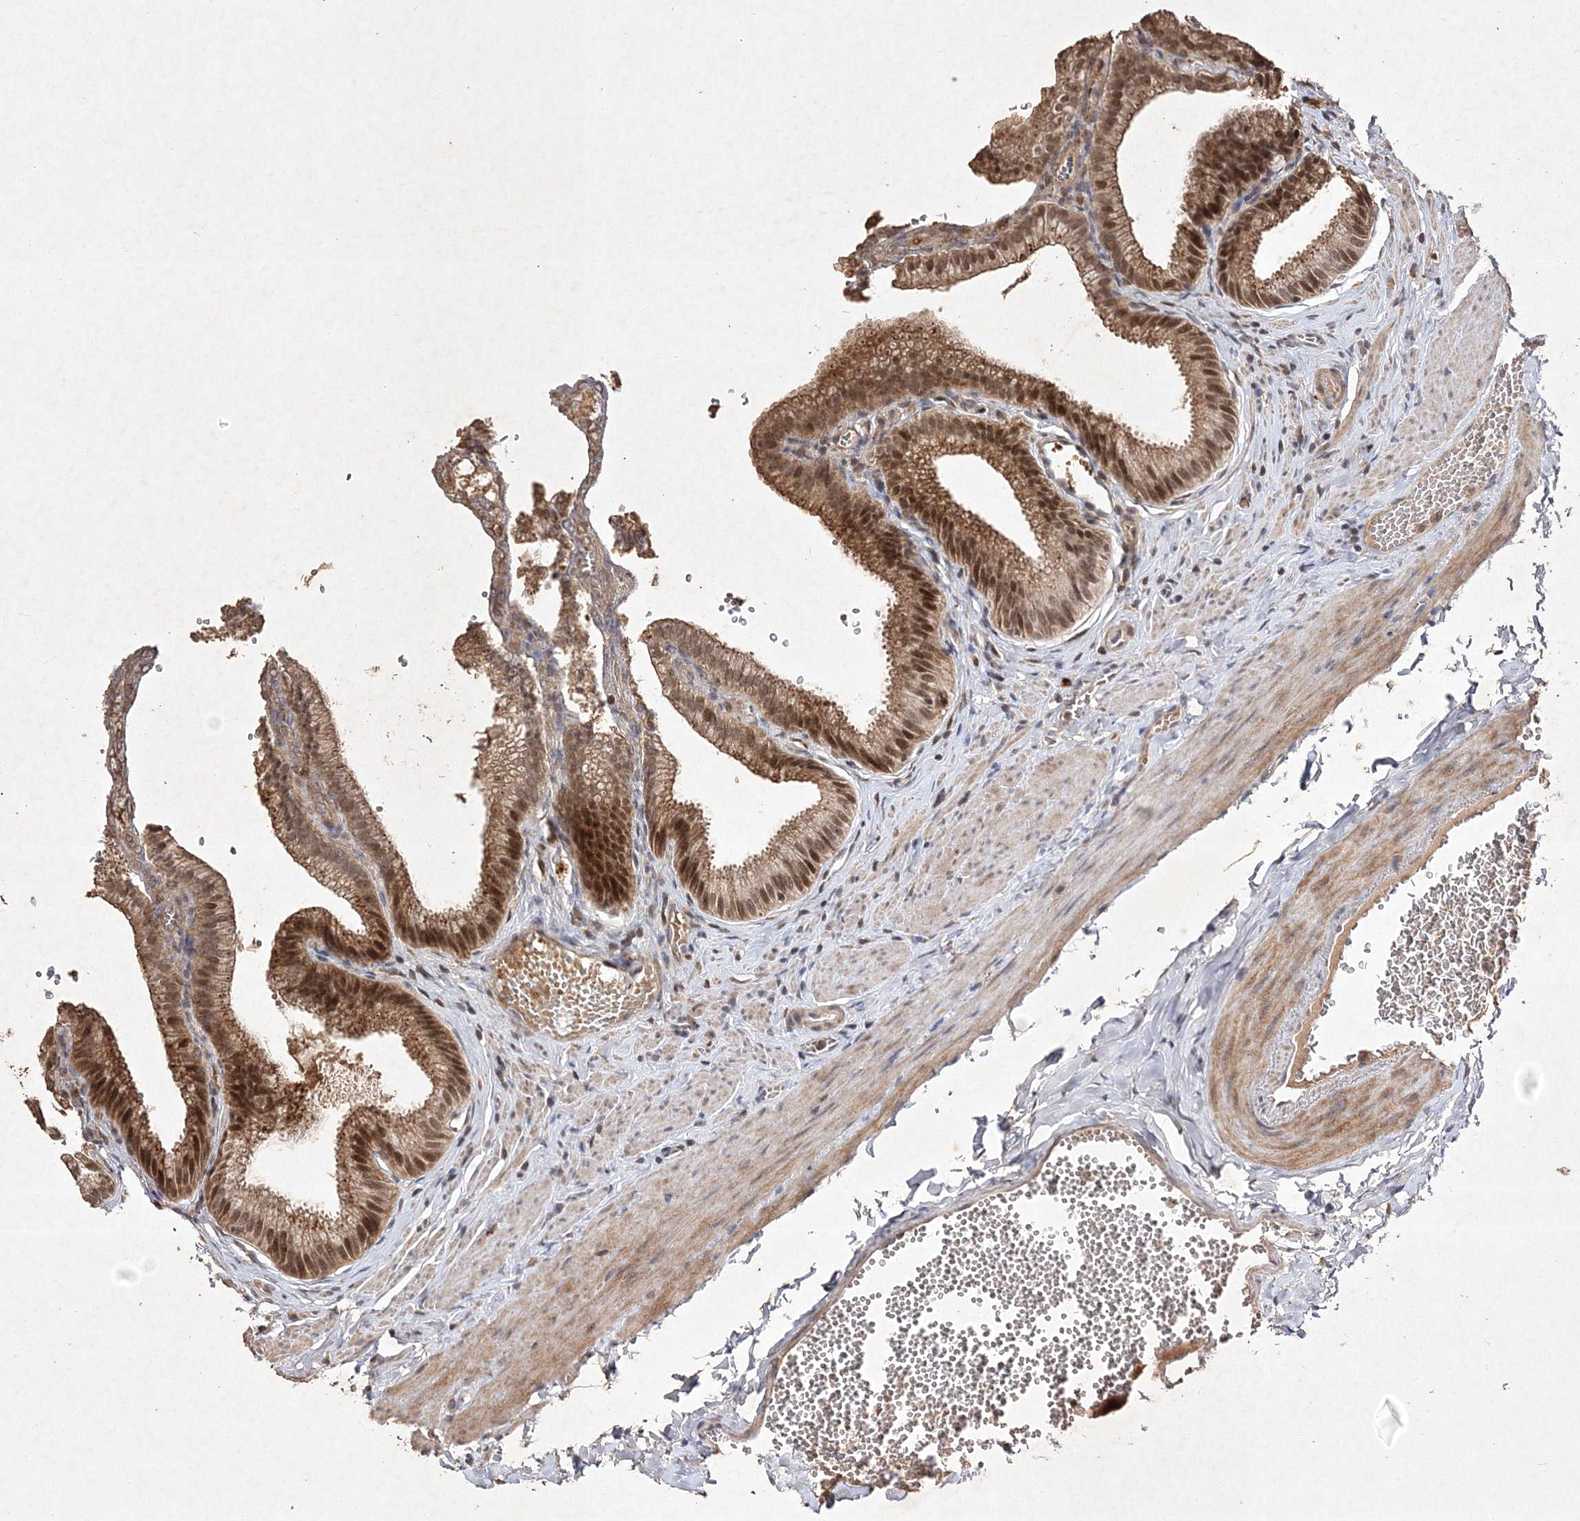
{"staining": {"intensity": "moderate", "quantity": ">75%", "location": "cytoplasmic/membranous,nuclear"}, "tissue": "gallbladder", "cell_type": "Glandular cells", "image_type": "normal", "snomed": [{"axis": "morphology", "description": "Normal tissue, NOS"}, {"axis": "topography", "description": "Gallbladder"}], "caption": "The histopathology image demonstrates immunohistochemical staining of normal gallbladder. There is moderate cytoplasmic/membranous,nuclear expression is identified in about >75% of glandular cells.", "gene": "C3orf38", "patient": {"sex": "male", "age": 38}}